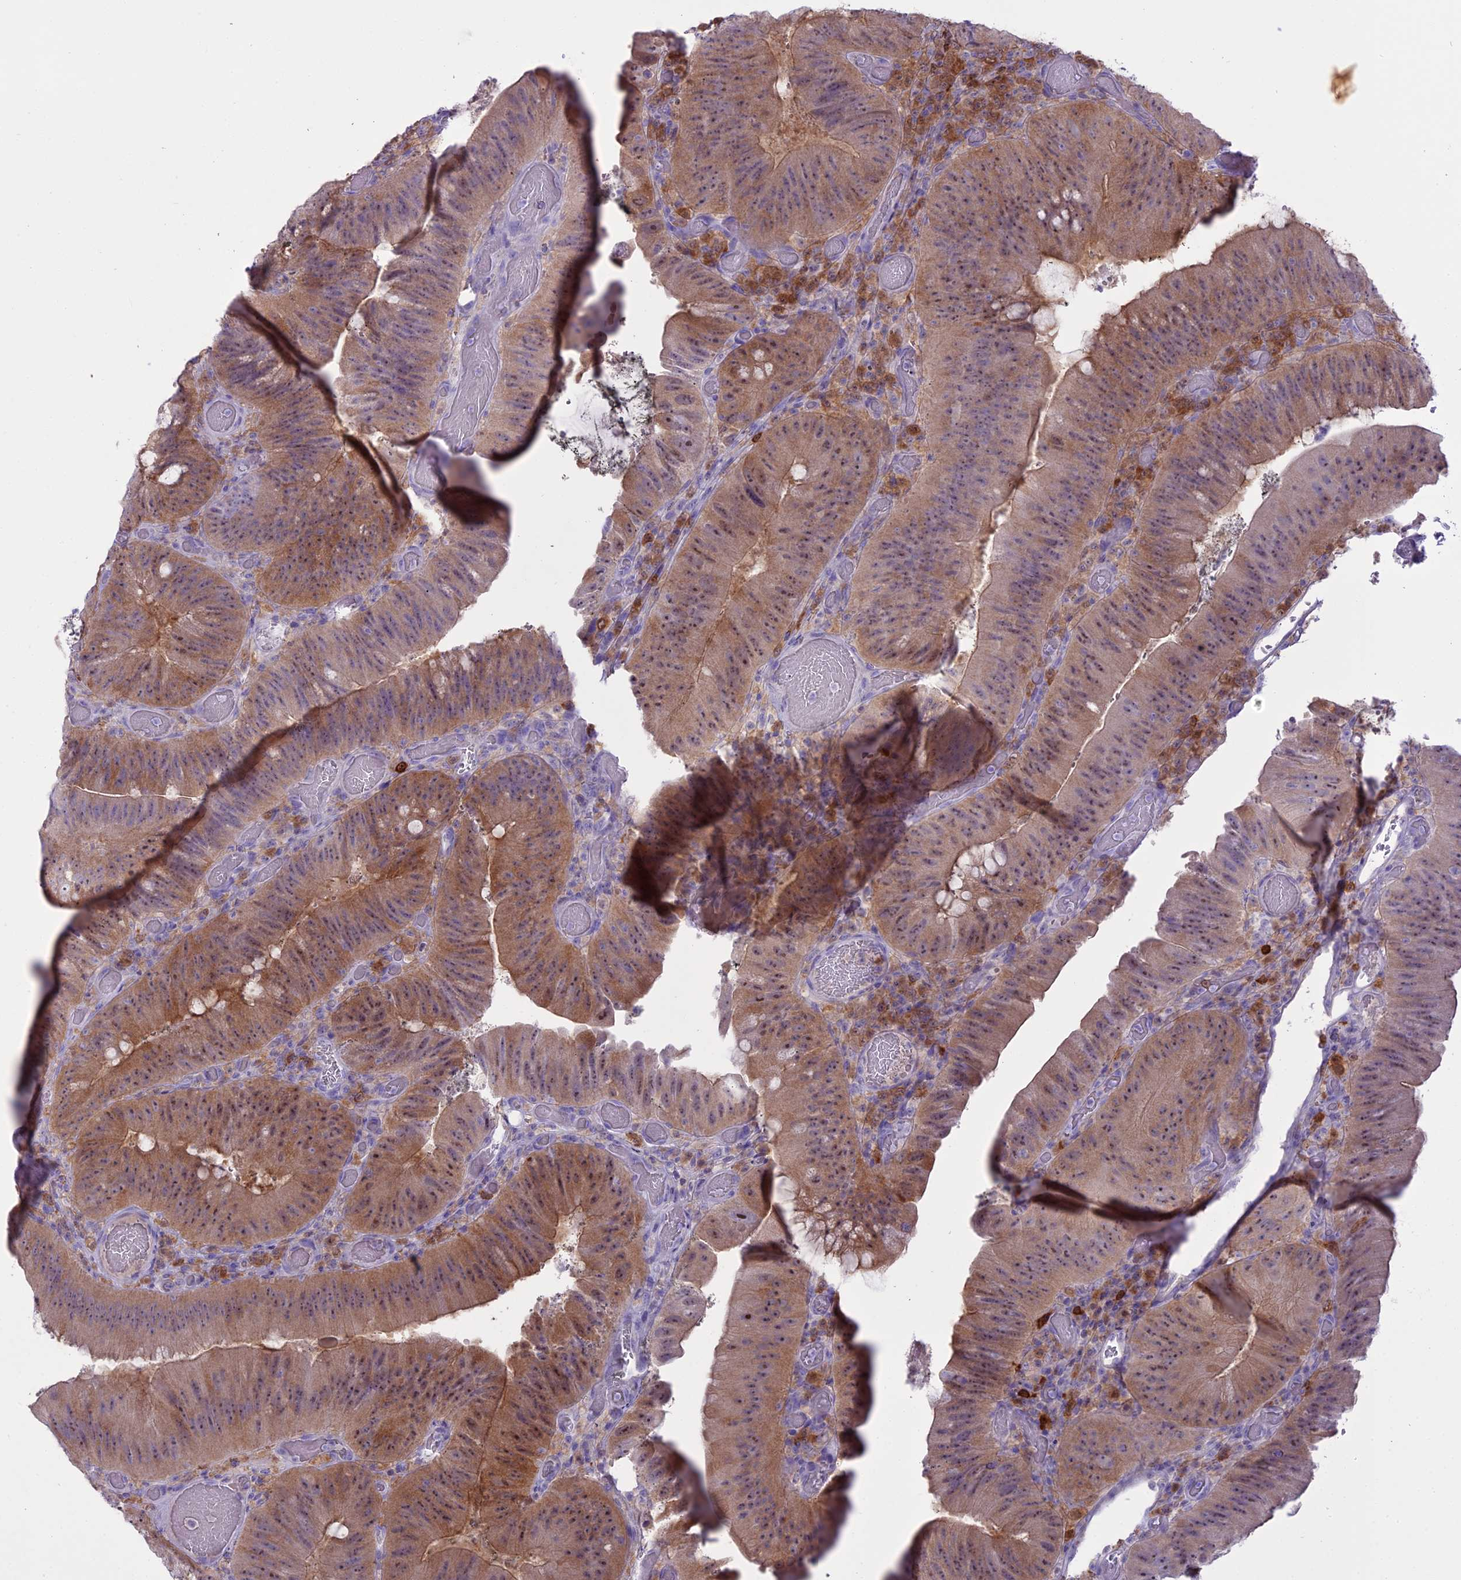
{"staining": {"intensity": "moderate", "quantity": ">75%", "location": "cytoplasmic/membranous,nuclear"}, "tissue": "colorectal cancer", "cell_type": "Tumor cells", "image_type": "cancer", "snomed": [{"axis": "morphology", "description": "Adenocarcinoma, NOS"}, {"axis": "topography", "description": "Colon"}], "caption": "IHC (DAB (3,3'-diaminobenzidine)) staining of human colorectal adenocarcinoma reveals moderate cytoplasmic/membranous and nuclear protein positivity in about >75% of tumor cells.", "gene": "BLNK", "patient": {"sex": "female", "age": 43}}